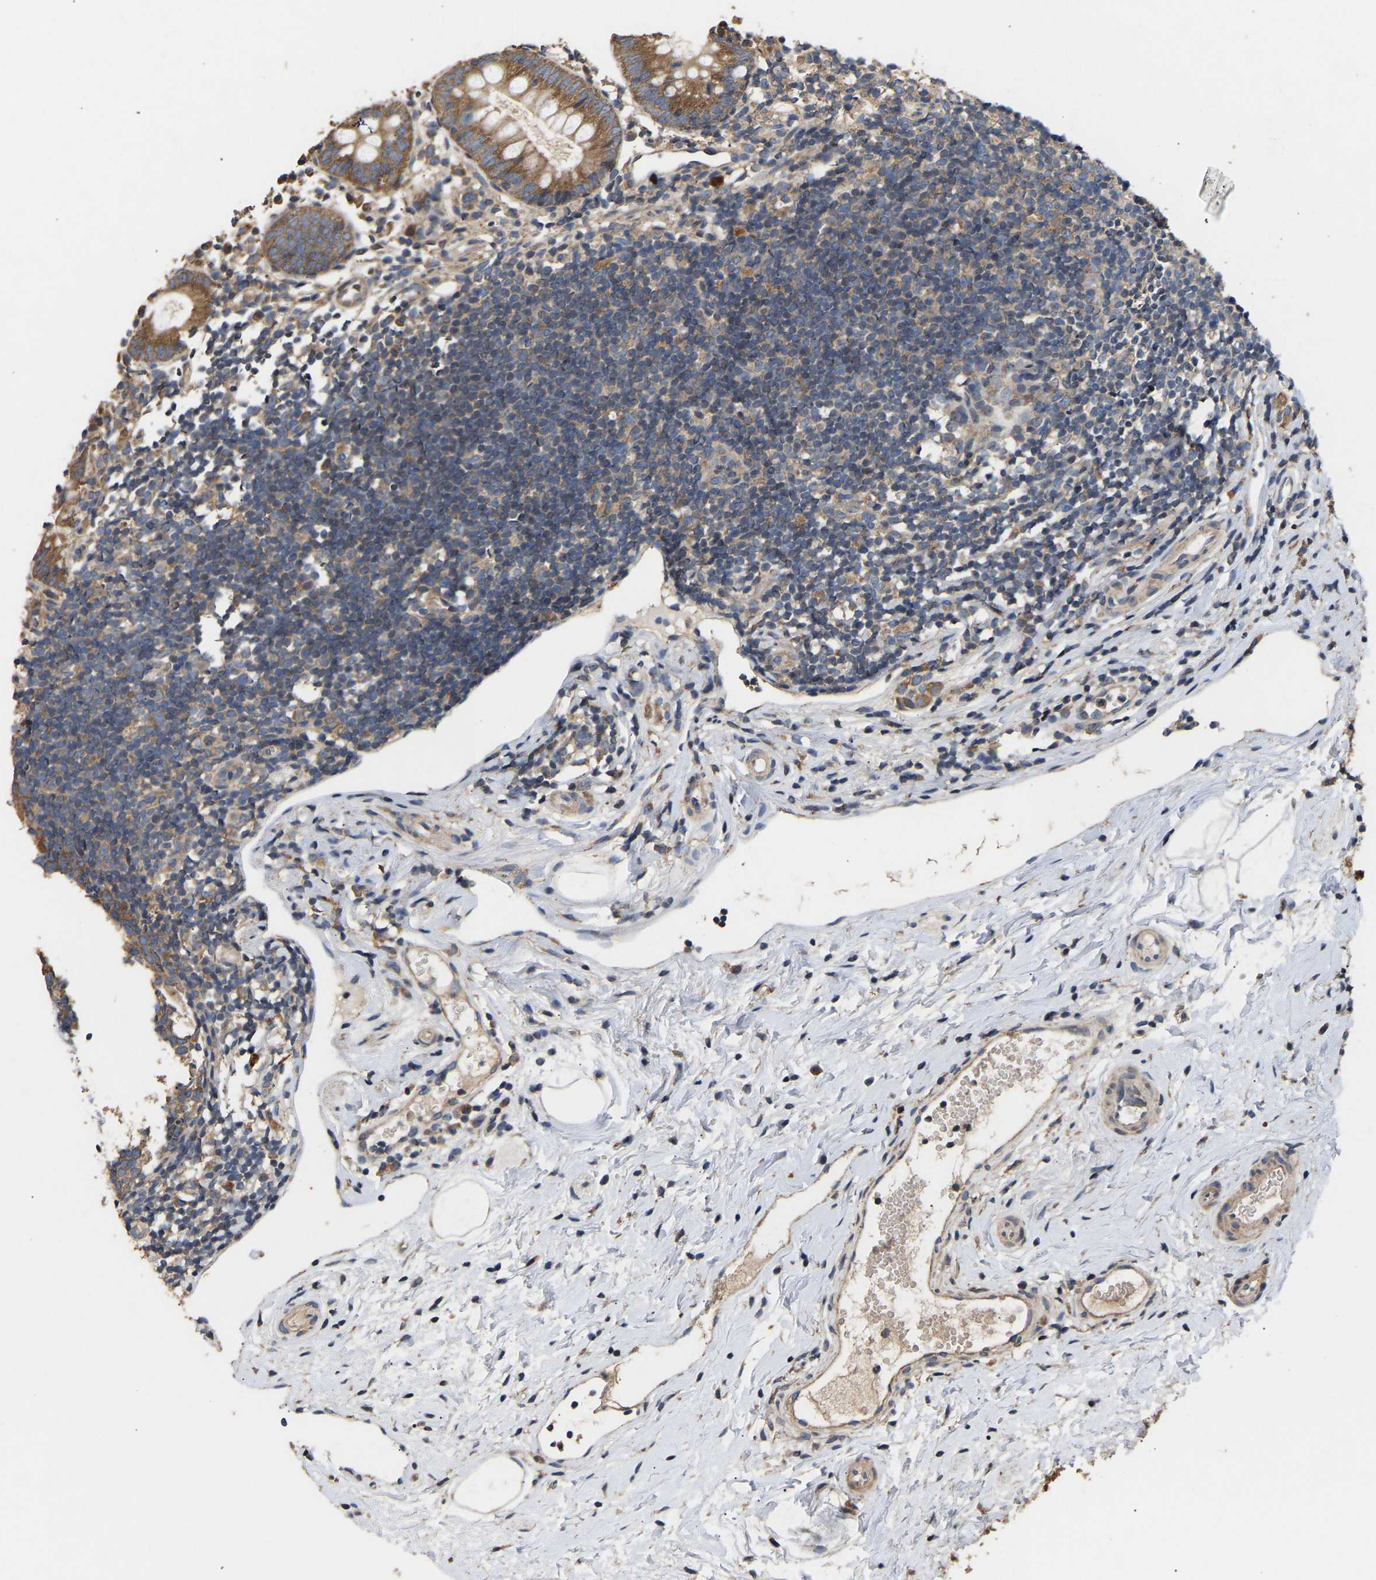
{"staining": {"intensity": "strong", "quantity": ">75%", "location": "cytoplasmic/membranous"}, "tissue": "appendix", "cell_type": "Glandular cells", "image_type": "normal", "snomed": [{"axis": "morphology", "description": "Normal tissue, NOS"}, {"axis": "topography", "description": "Appendix"}], "caption": "Strong cytoplasmic/membranous protein staining is present in about >75% of glandular cells in appendix. (Brightfield microscopy of DAB IHC at high magnification).", "gene": "AIMP2", "patient": {"sex": "female", "age": 20}}